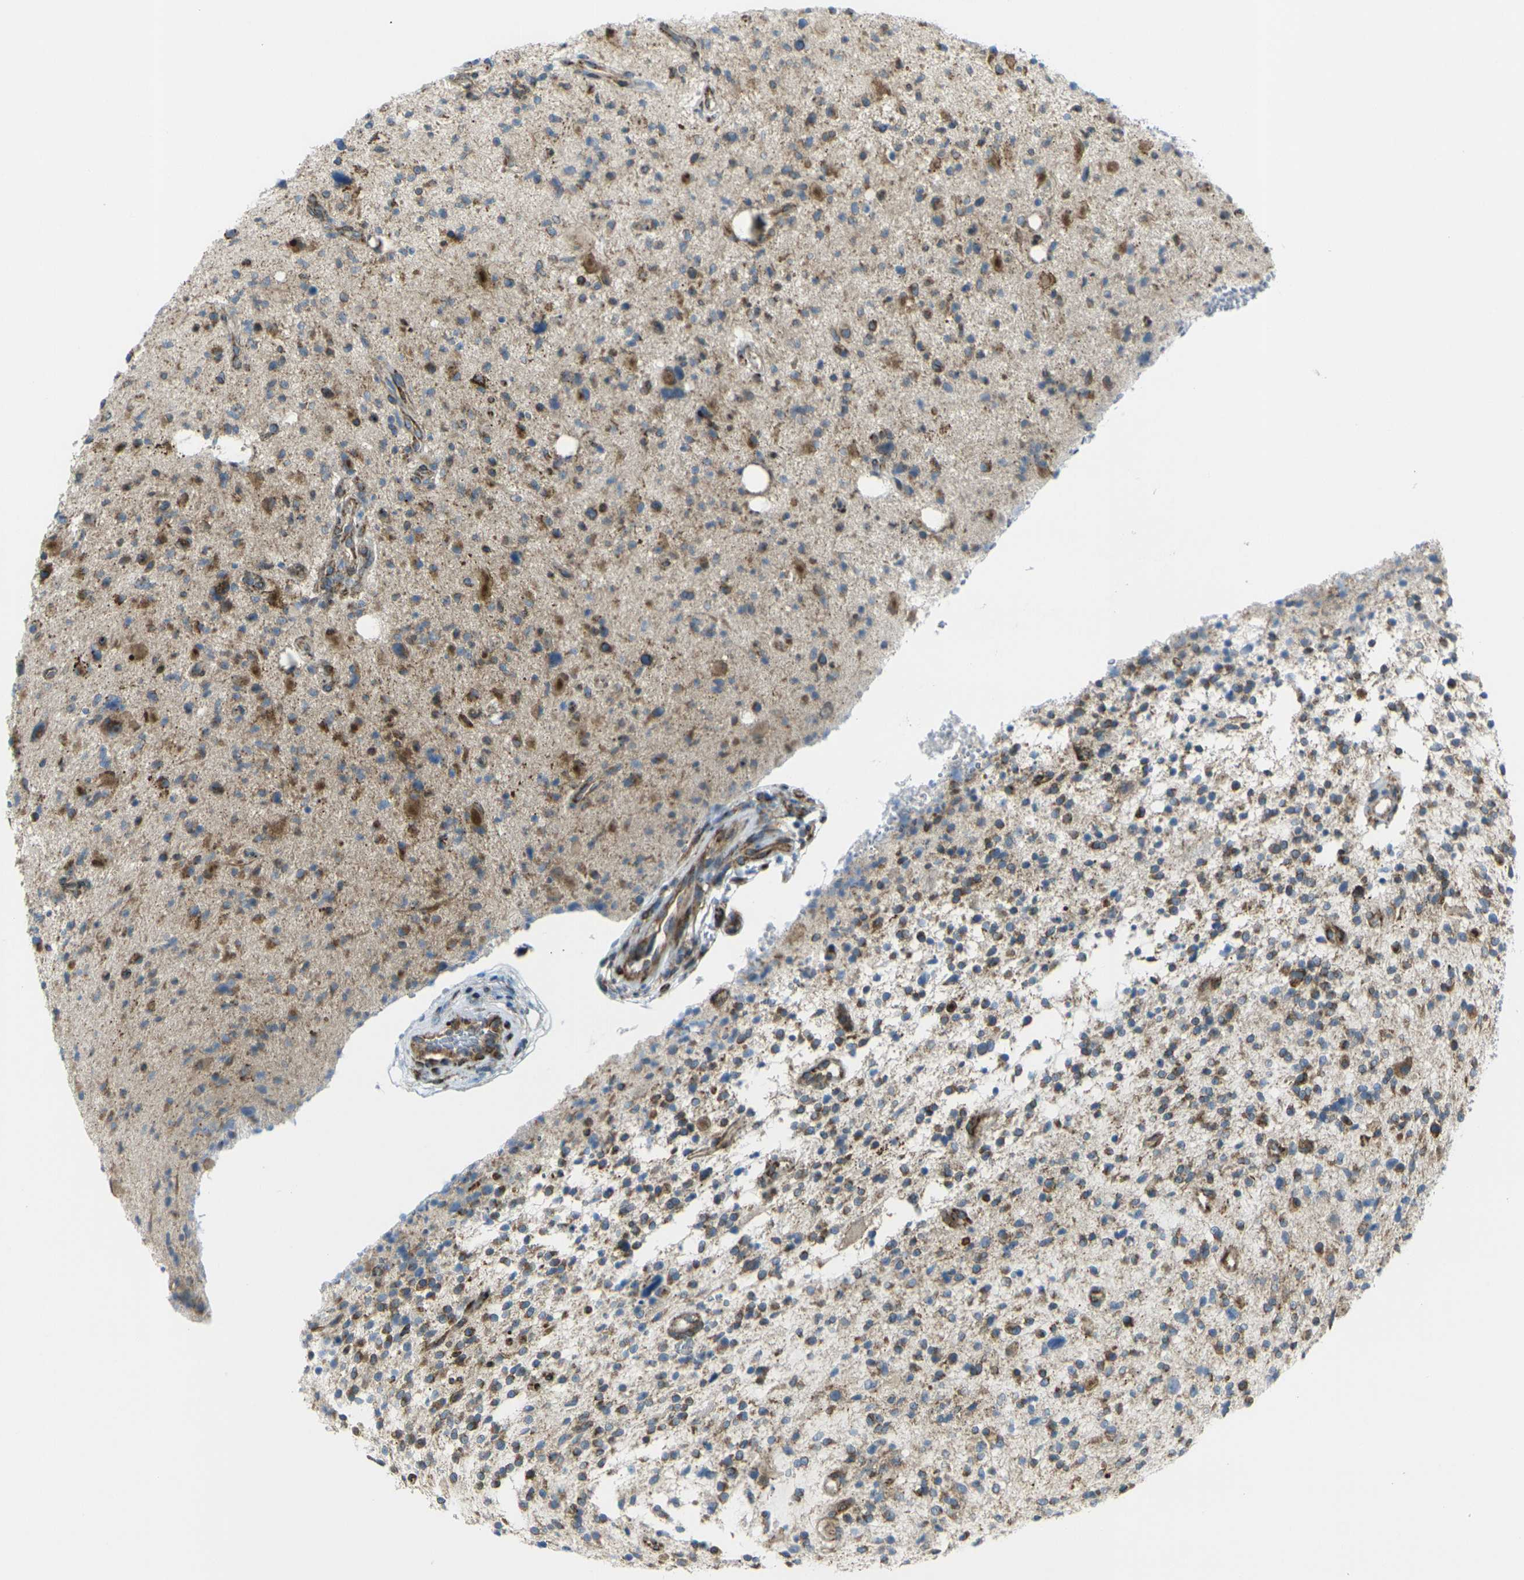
{"staining": {"intensity": "moderate", "quantity": "25%-75%", "location": "cytoplasmic/membranous"}, "tissue": "glioma", "cell_type": "Tumor cells", "image_type": "cancer", "snomed": [{"axis": "morphology", "description": "Glioma, malignant, High grade"}, {"axis": "topography", "description": "Brain"}], "caption": "Glioma stained for a protein (brown) shows moderate cytoplasmic/membranous positive staining in approximately 25%-75% of tumor cells.", "gene": "CELSR2", "patient": {"sex": "male", "age": 48}}